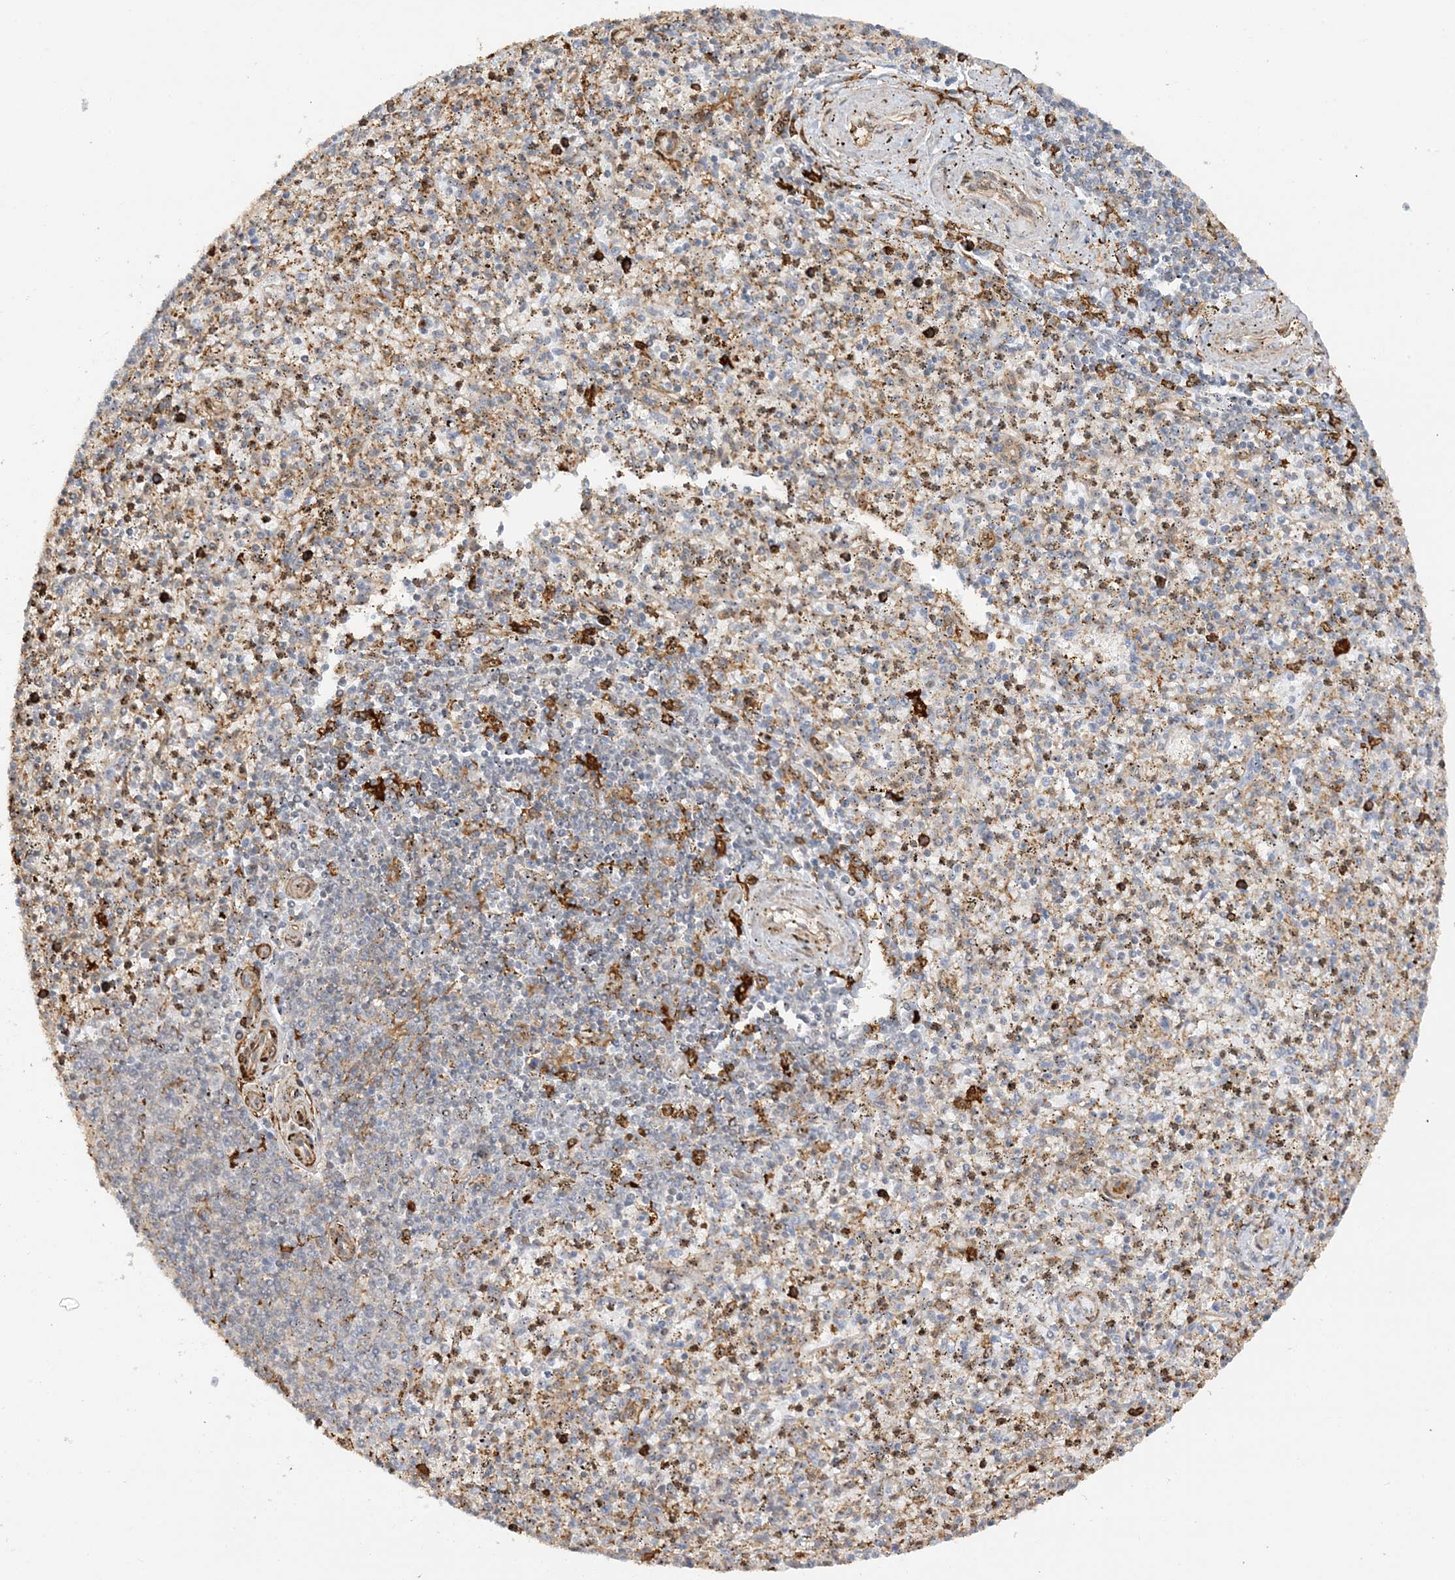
{"staining": {"intensity": "moderate", "quantity": "25%-75%", "location": "cytoplasmic/membranous"}, "tissue": "spleen", "cell_type": "Cells in red pulp", "image_type": "normal", "snomed": [{"axis": "morphology", "description": "Normal tissue, NOS"}, {"axis": "topography", "description": "Spleen"}], "caption": "Moderate cytoplasmic/membranous expression is appreciated in approximately 25%-75% of cells in red pulp in normal spleen.", "gene": "PHACTR2", "patient": {"sex": "male", "age": 72}}